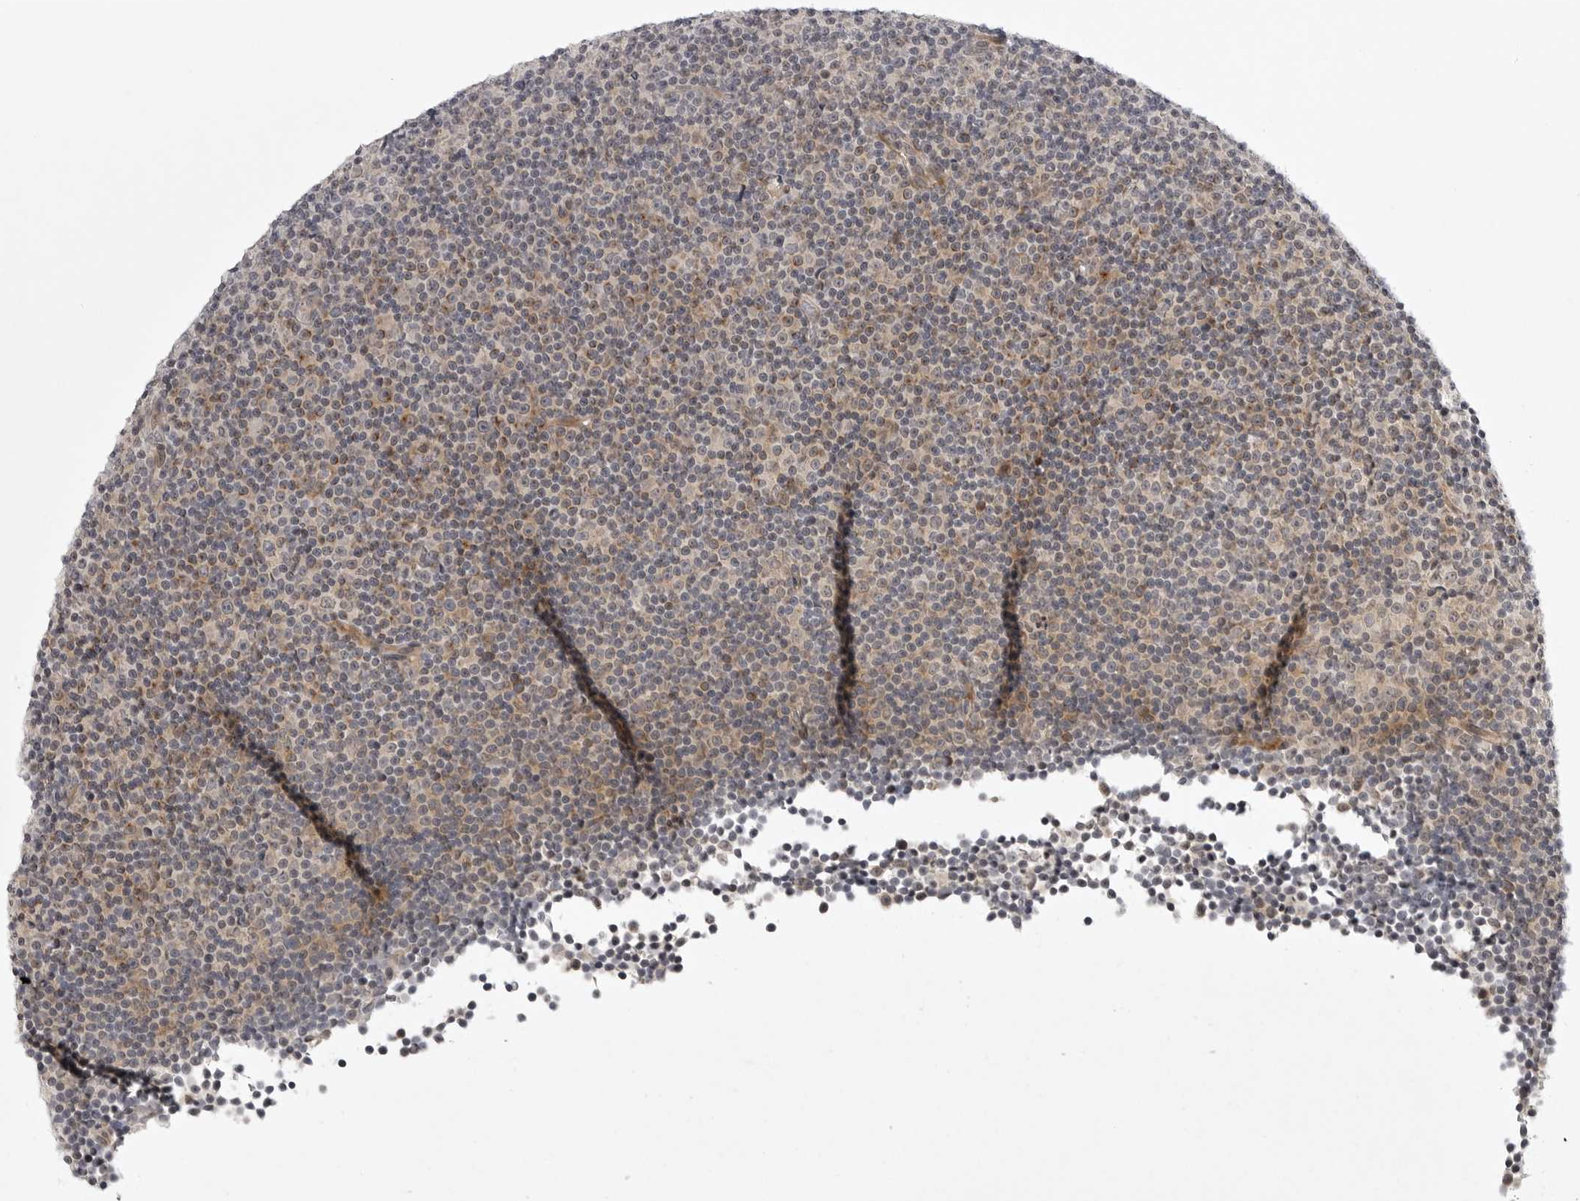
{"staining": {"intensity": "moderate", "quantity": "<25%", "location": "cytoplasmic/membranous"}, "tissue": "lymphoma", "cell_type": "Tumor cells", "image_type": "cancer", "snomed": [{"axis": "morphology", "description": "Malignant lymphoma, non-Hodgkin's type, Low grade"}, {"axis": "topography", "description": "Lymph node"}], "caption": "Brown immunohistochemical staining in lymphoma demonstrates moderate cytoplasmic/membranous positivity in about <25% of tumor cells.", "gene": "CD300LD", "patient": {"sex": "female", "age": 67}}